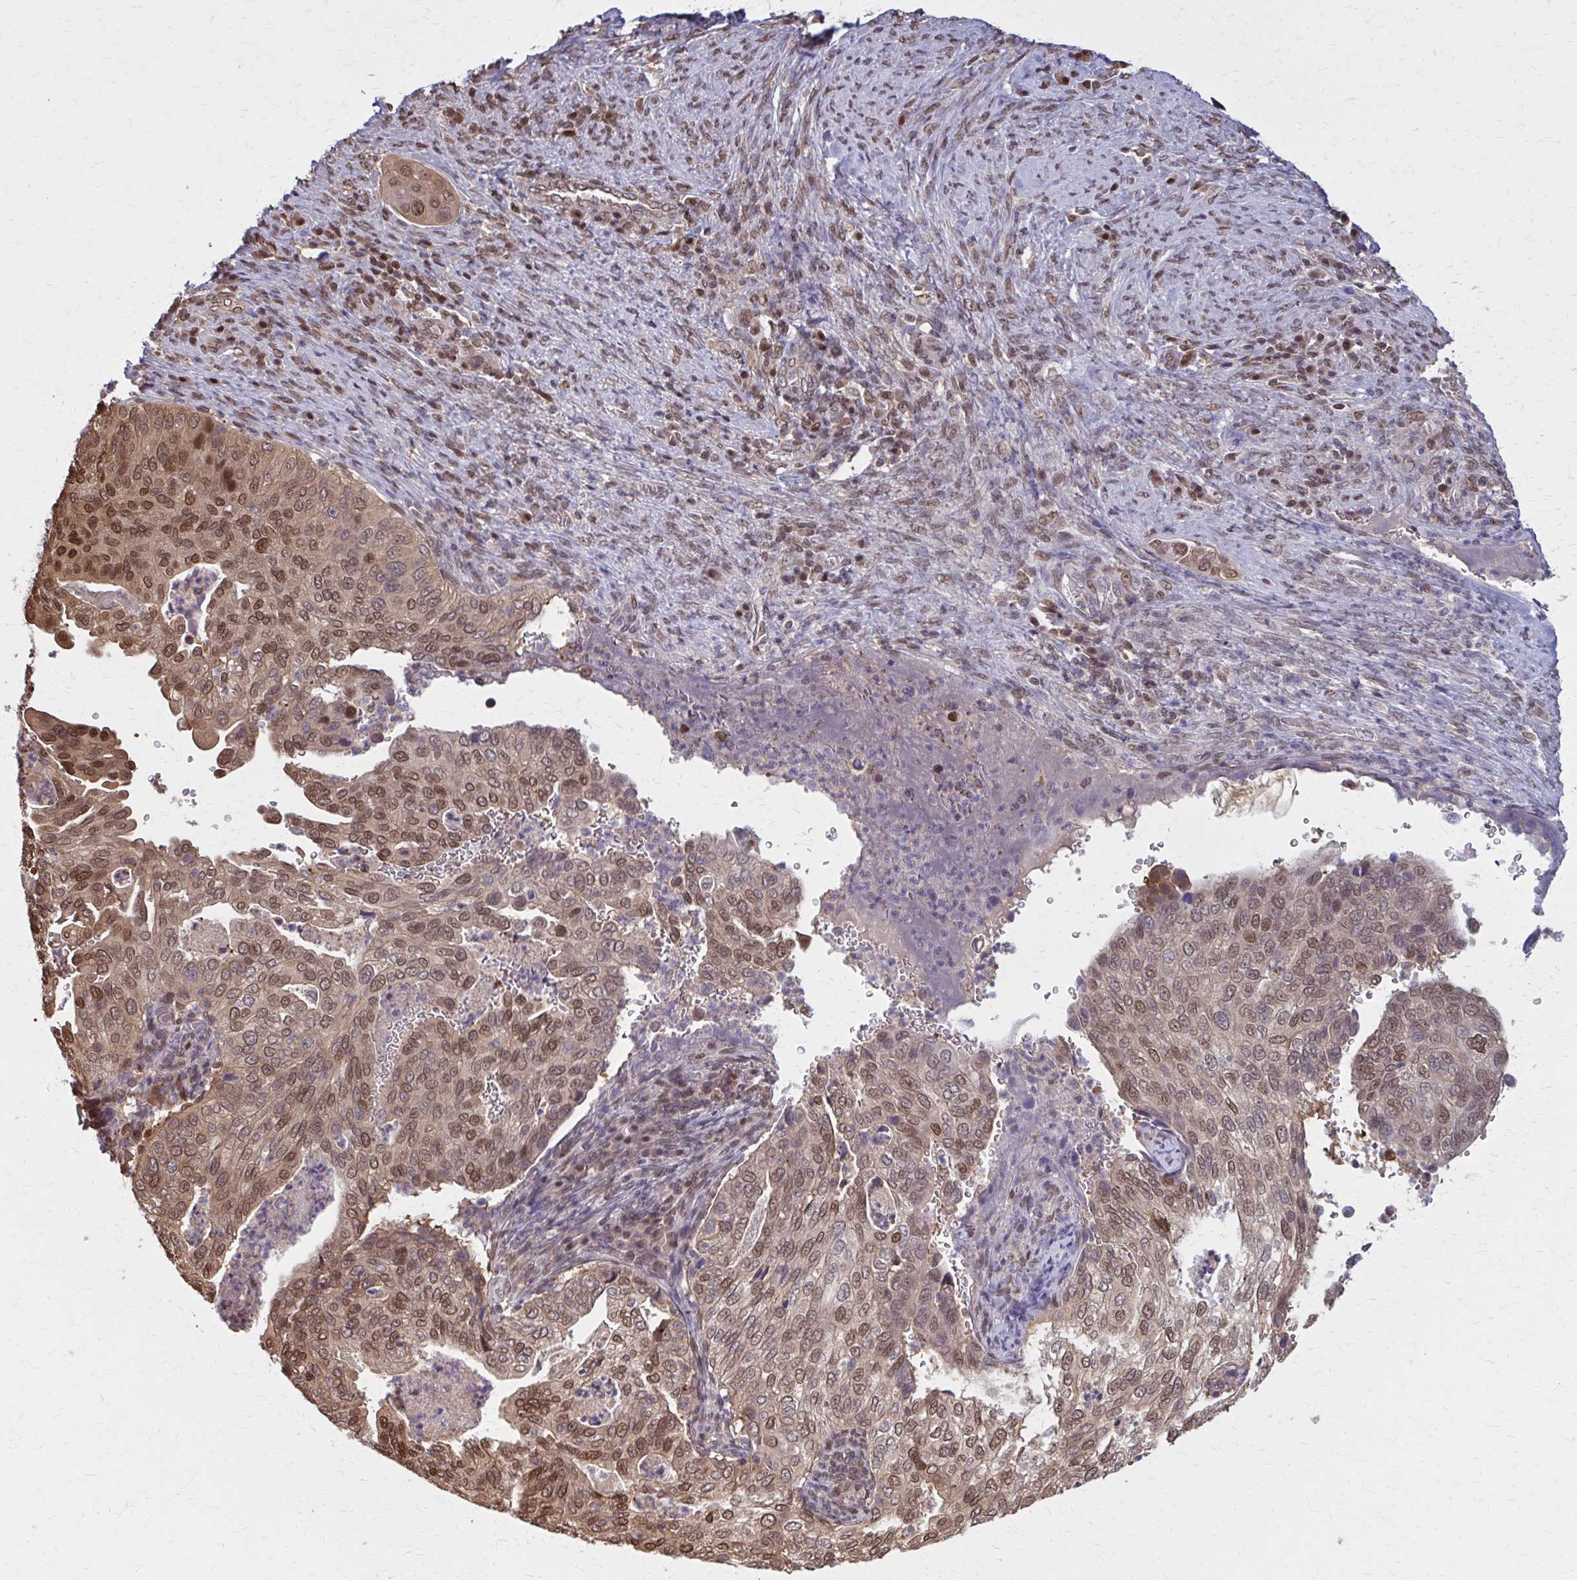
{"staining": {"intensity": "moderate", "quantity": ">75%", "location": "cytoplasmic/membranous,nuclear"}, "tissue": "cervical cancer", "cell_type": "Tumor cells", "image_type": "cancer", "snomed": [{"axis": "morphology", "description": "Squamous cell carcinoma, NOS"}, {"axis": "topography", "description": "Cervix"}], "caption": "This histopathology image demonstrates IHC staining of human cervical cancer, with medium moderate cytoplasmic/membranous and nuclear staining in about >75% of tumor cells.", "gene": "MDH1", "patient": {"sex": "female", "age": 38}}